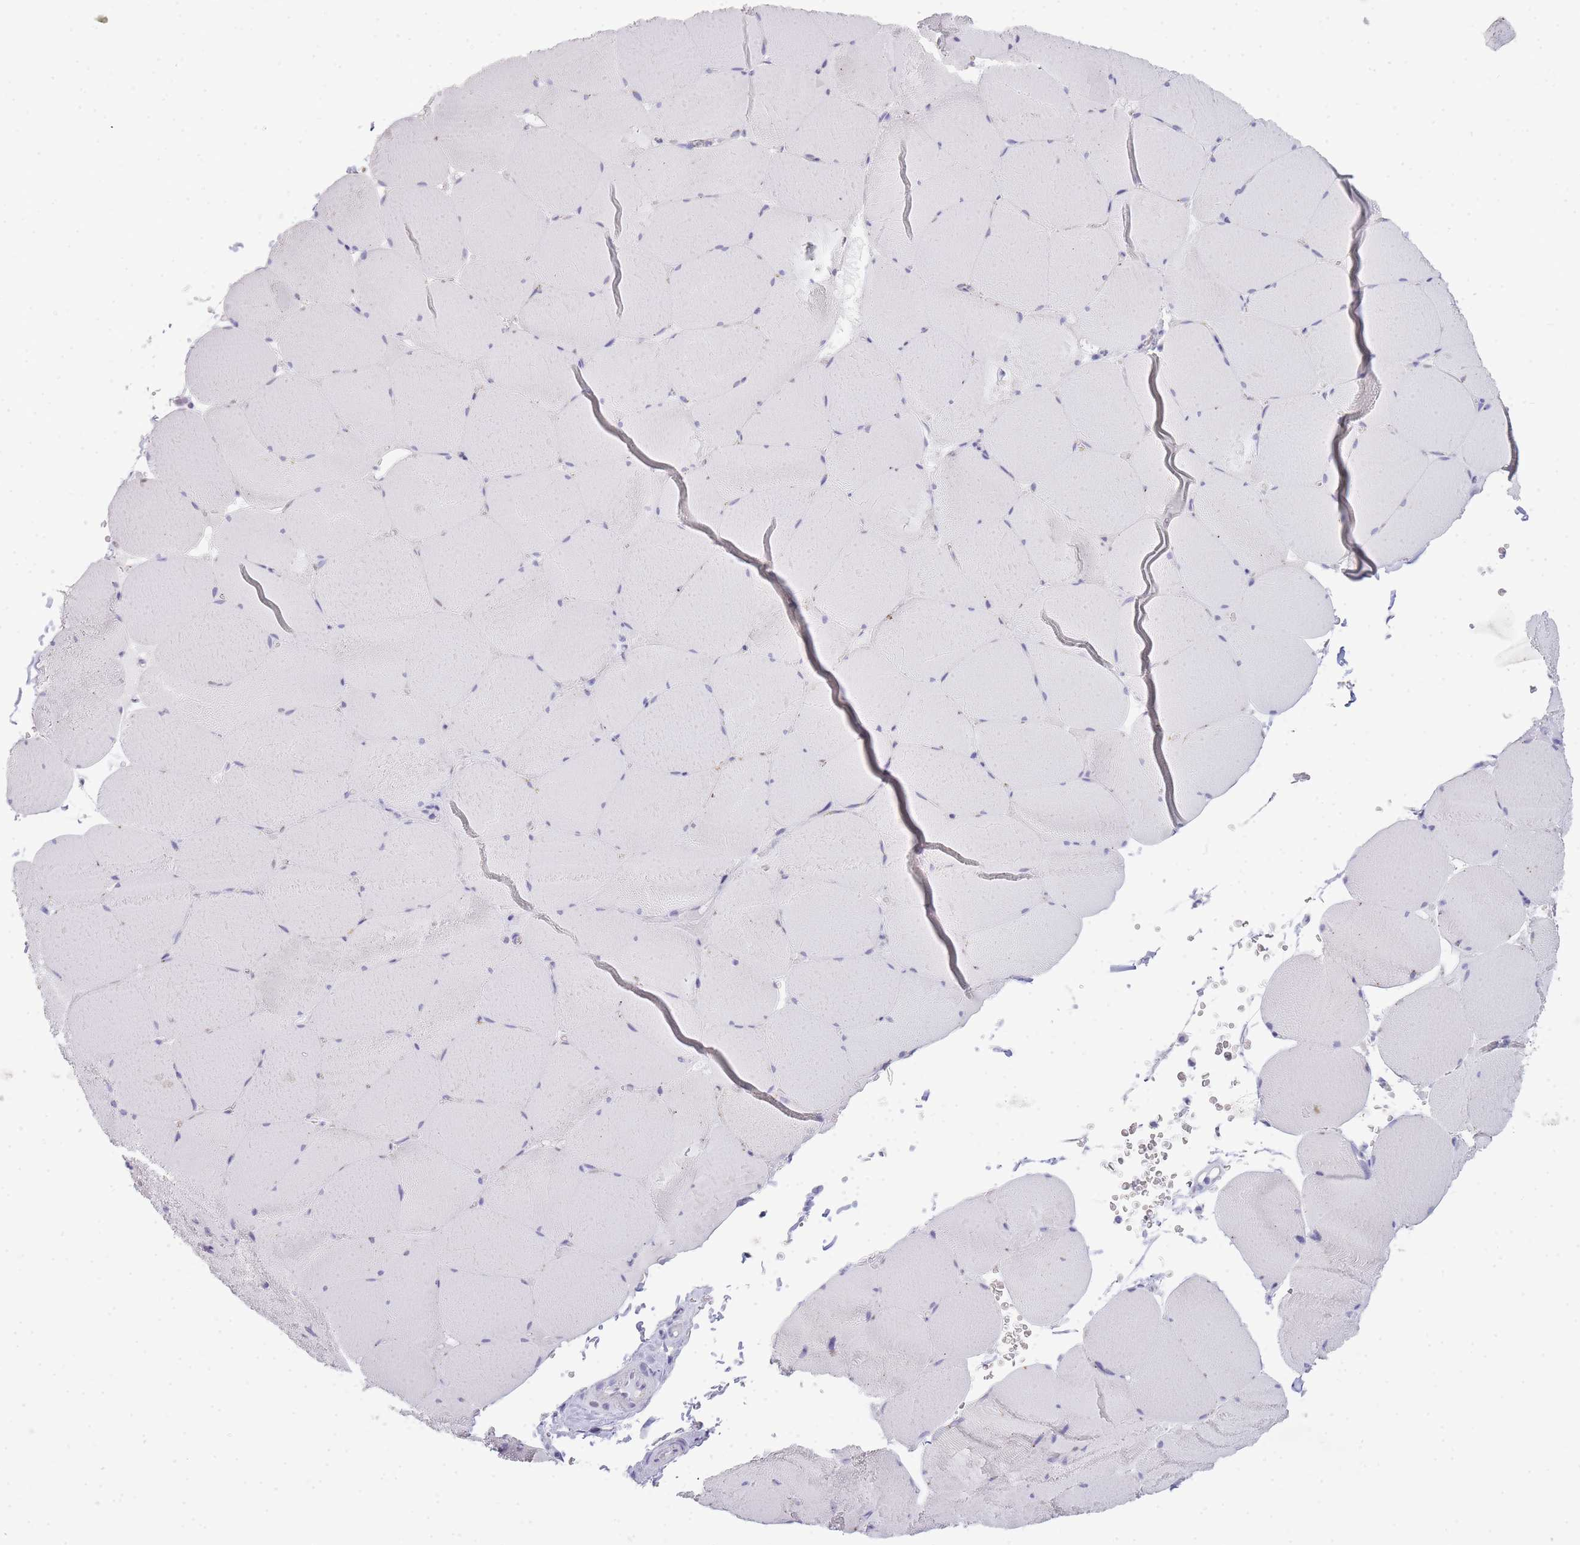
{"staining": {"intensity": "negative", "quantity": "none", "location": "none"}, "tissue": "skeletal muscle", "cell_type": "Myocytes", "image_type": "normal", "snomed": [{"axis": "morphology", "description": "Normal tissue, NOS"}, {"axis": "topography", "description": "Skeletal muscle"}, {"axis": "topography", "description": "Head-Neck"}], "caption": "Protein analysis of normal skeletal muscle reveals no significant positivity in myocytes.", "gene": "RHO", "patient": {"sex": "male", "age": 66}}